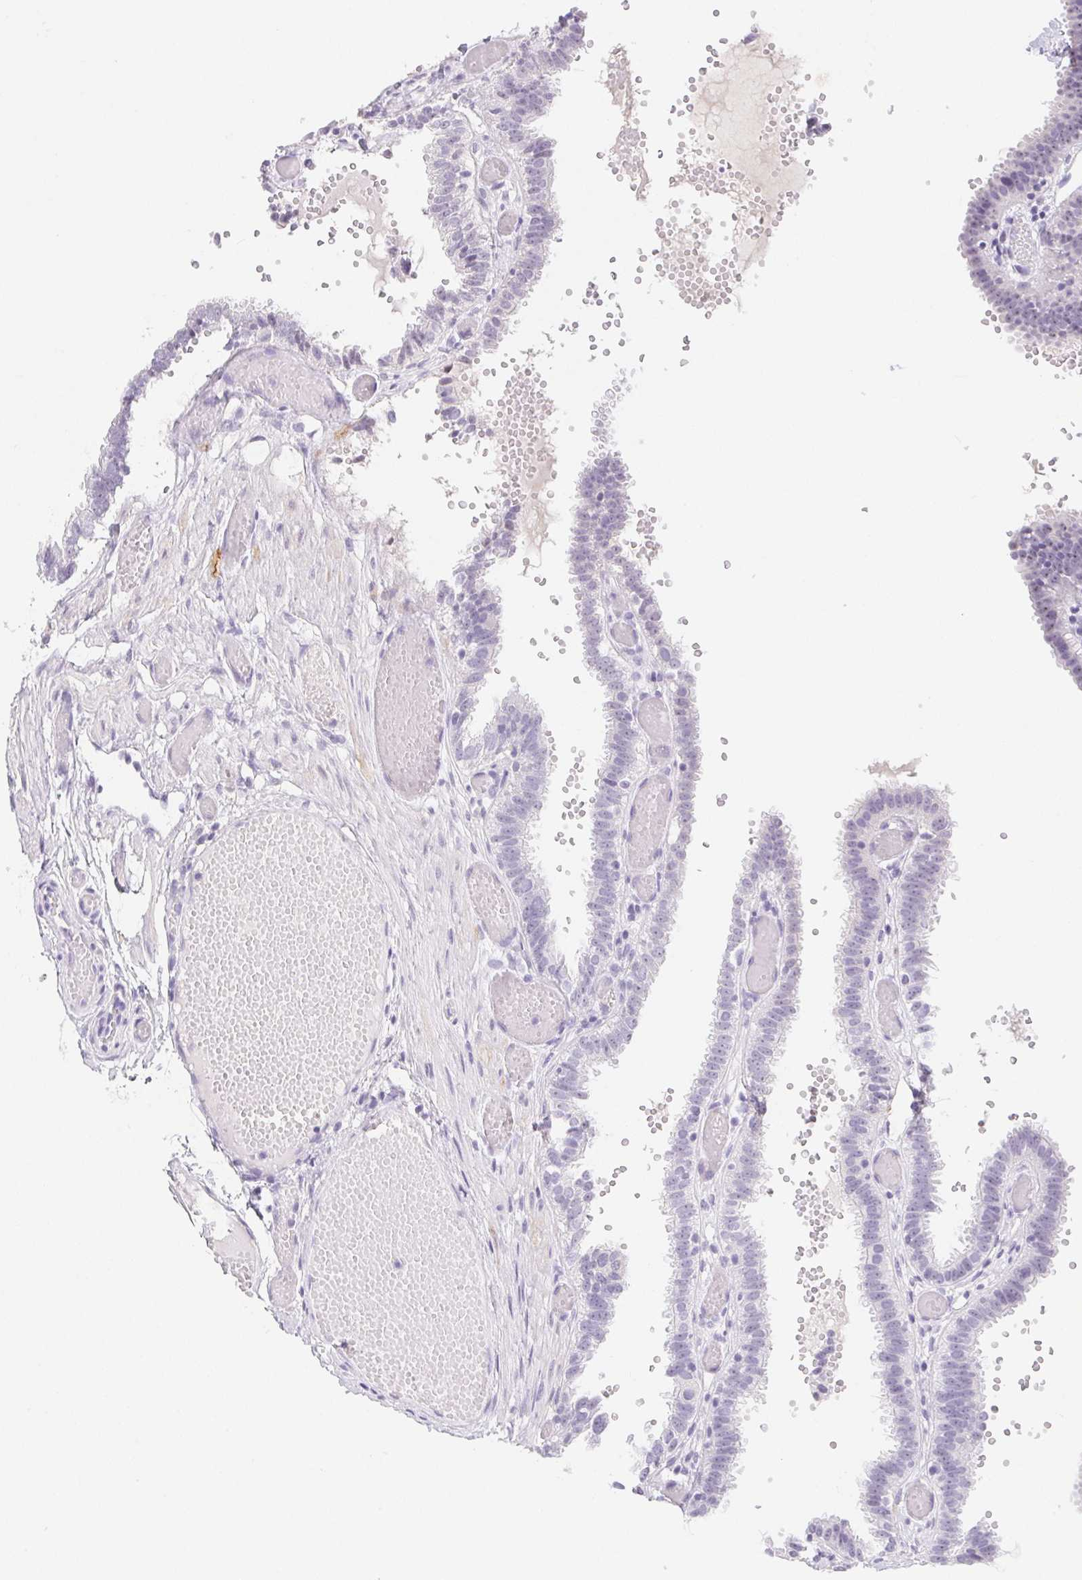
{"staining": {"intensity": "weak", "quantity": "25%-75%", "location": "nuclear"}, "tissue": "fallopian tube", "cell_type": "Glandular cells", "image_type": "normal", "snomed": [{"axis": "morphology", "description": "Normal tissue, NOS"}, {"axis": "topography", "description": "Fallopian tube"}], "caption": "This micrograph shows normal fallopian tube stained with immunohistochemistry to label a protein in brown. The nuclear of glandular cells show weak positivity for the protein. Nuclei are counter-stained blue.", "gene": "ST8SIA3", "patient": {"sex": "female", "age": 37}}